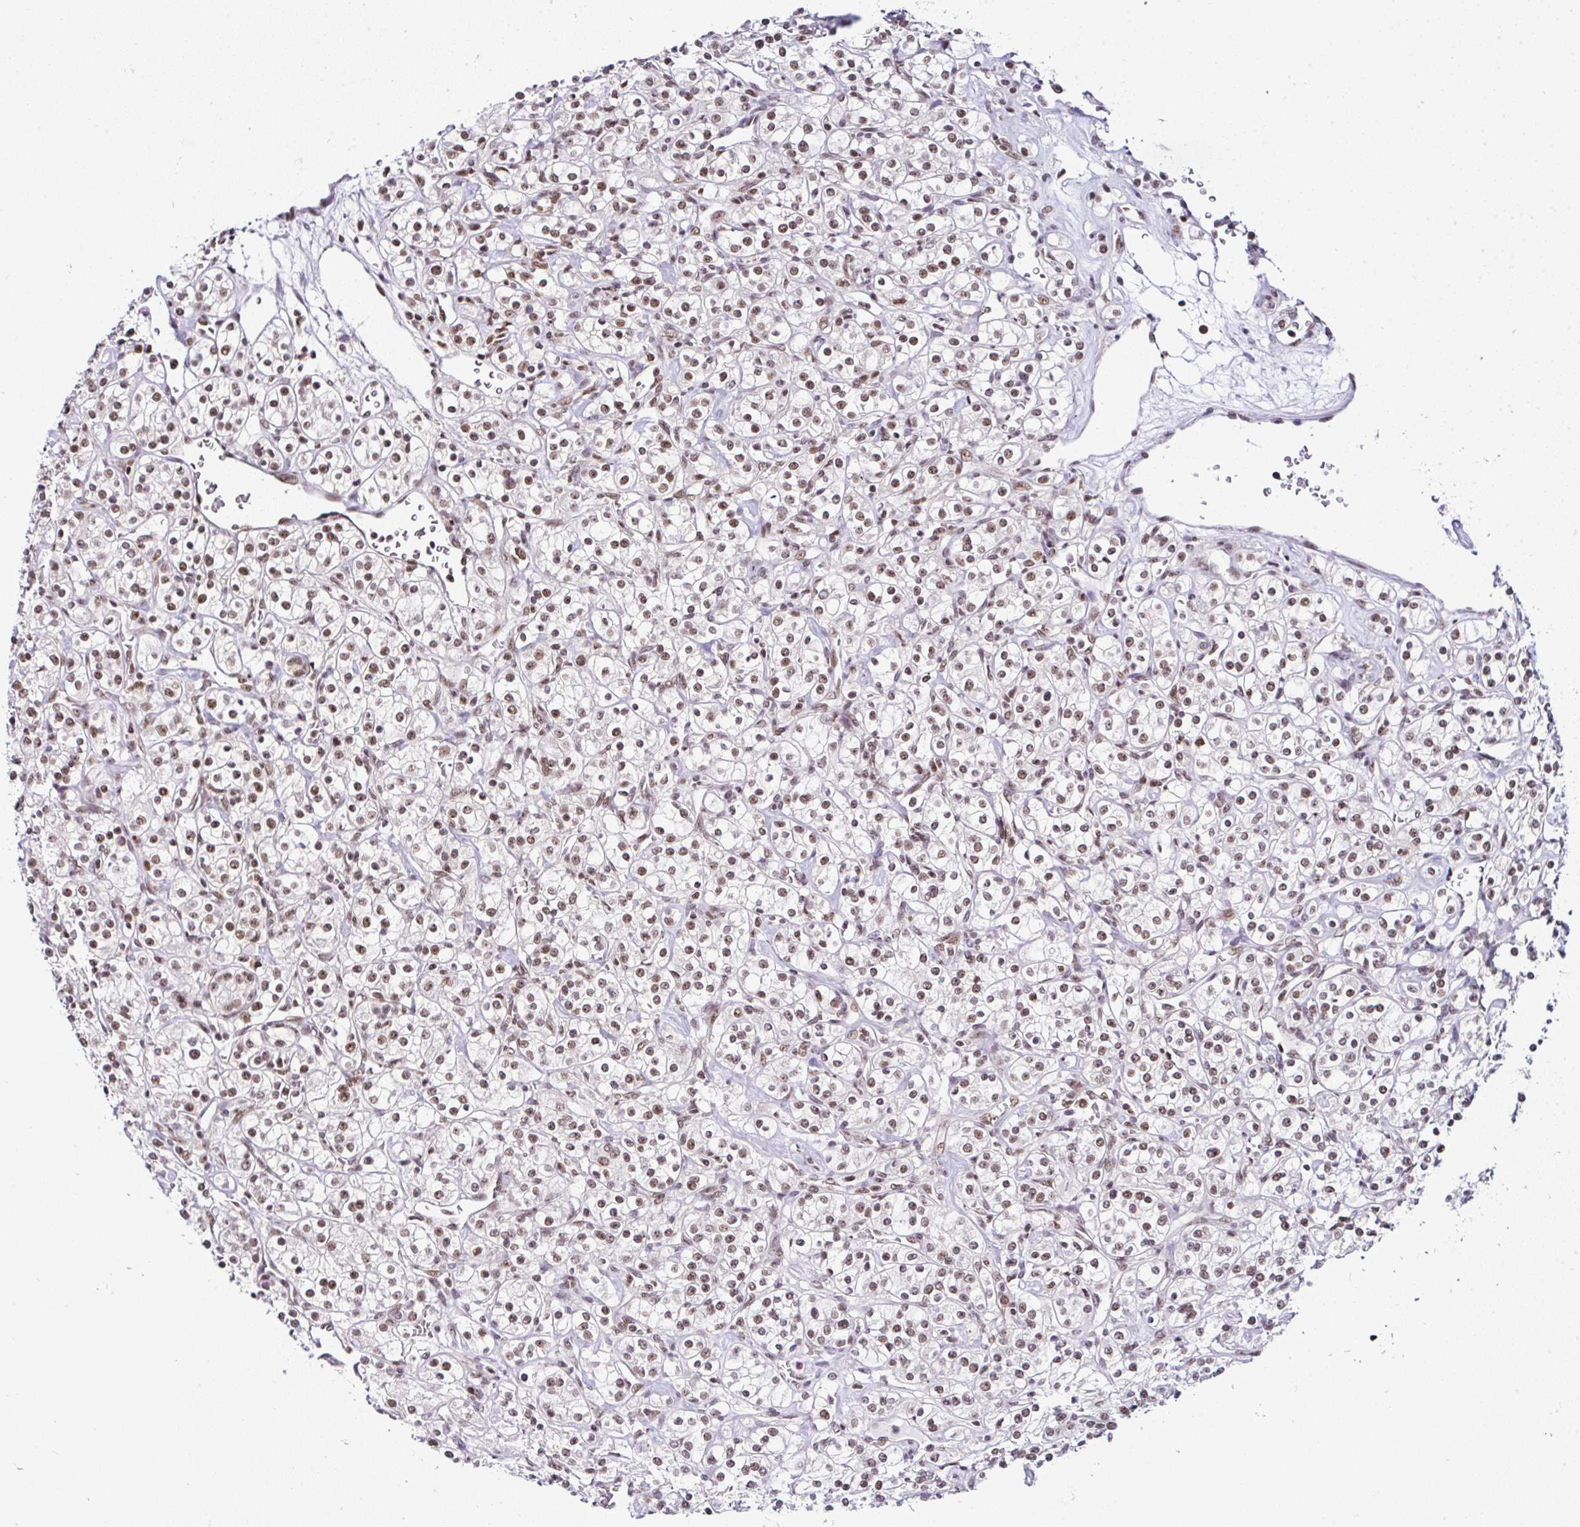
{"staining": {"intensity": "moderate", "quantity": ">75%", "location": "nuclear"}, "tissue": "renal cancer", "cell_type": "Tumor cells", "image_type": "cancer", "snomed": [{"axis": "morphology", "description": "Adenocarcinoma, NOS"}, {"axis": "topography", "description": "Kidney"}], "caption": "A medium amount of moderate nuclear staining is seen in approximately >75% of tumor cells in adenocarcinoma (renal) tissue.", "gene": "PTPN2", "patient": {"sex": "male", "age": 77}}